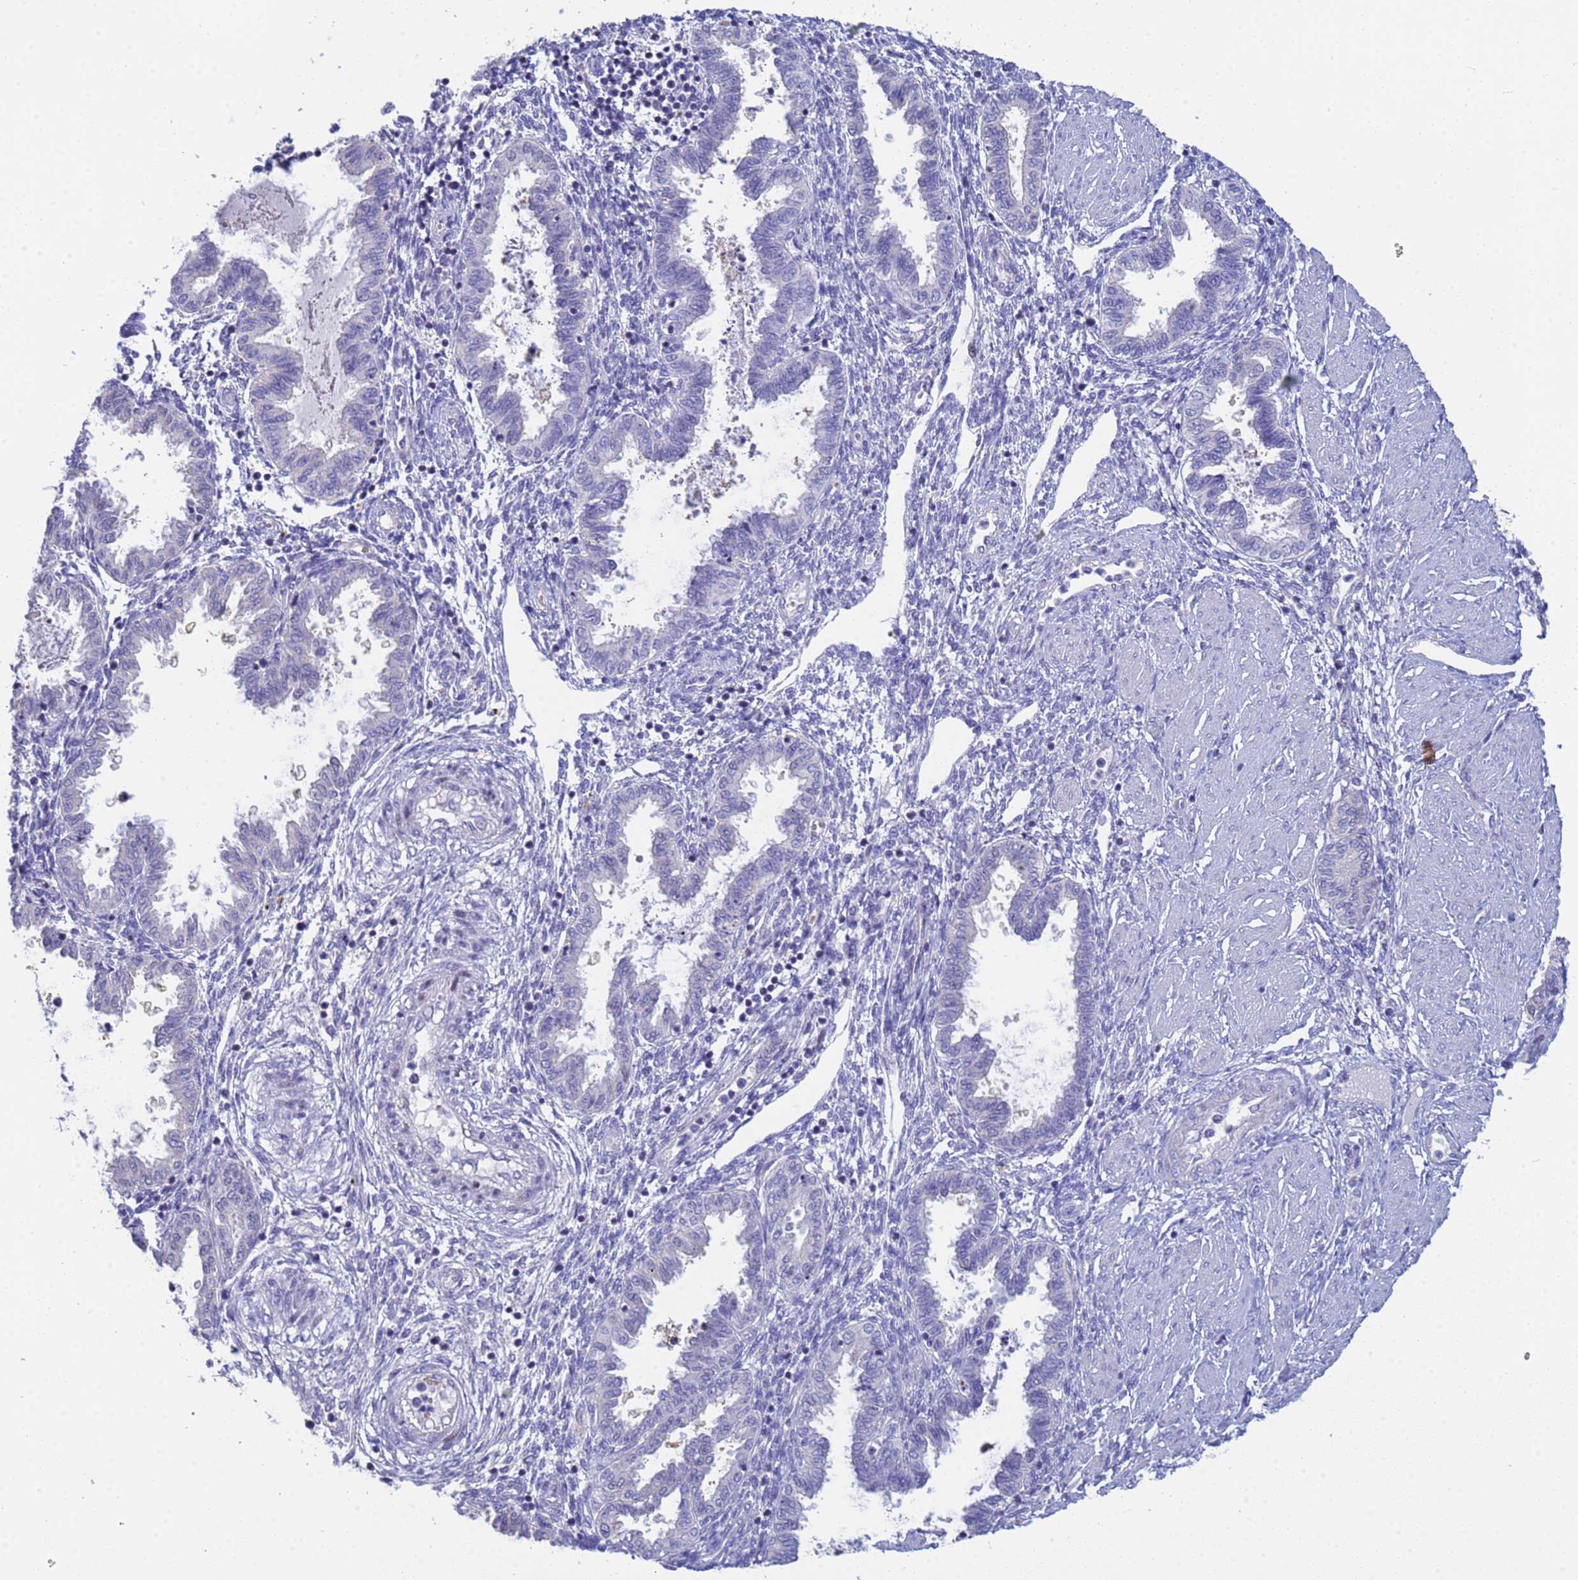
{"staining": {"intensity": "negative", "quantity": "none", "location": "none"}, "tissue": "endometrium", "cell_type": "Cells in endometrial stroma", "image_type": "normal", "snomed": [{"axis": "morphology", "description": "Normal tissue, NOS"}, {"axis": "topography", "description": "Endometrium"}], "caption": "This image is of unremarkable endometrium stained with immunohistochemistry (IHC) to label a protein in brown with the nuclei are counter-stained blue. There is no positivity in cells in endometrial stroma.", "gene": "PPP6R1", "patient": {"sex": "female", "age": 33}}